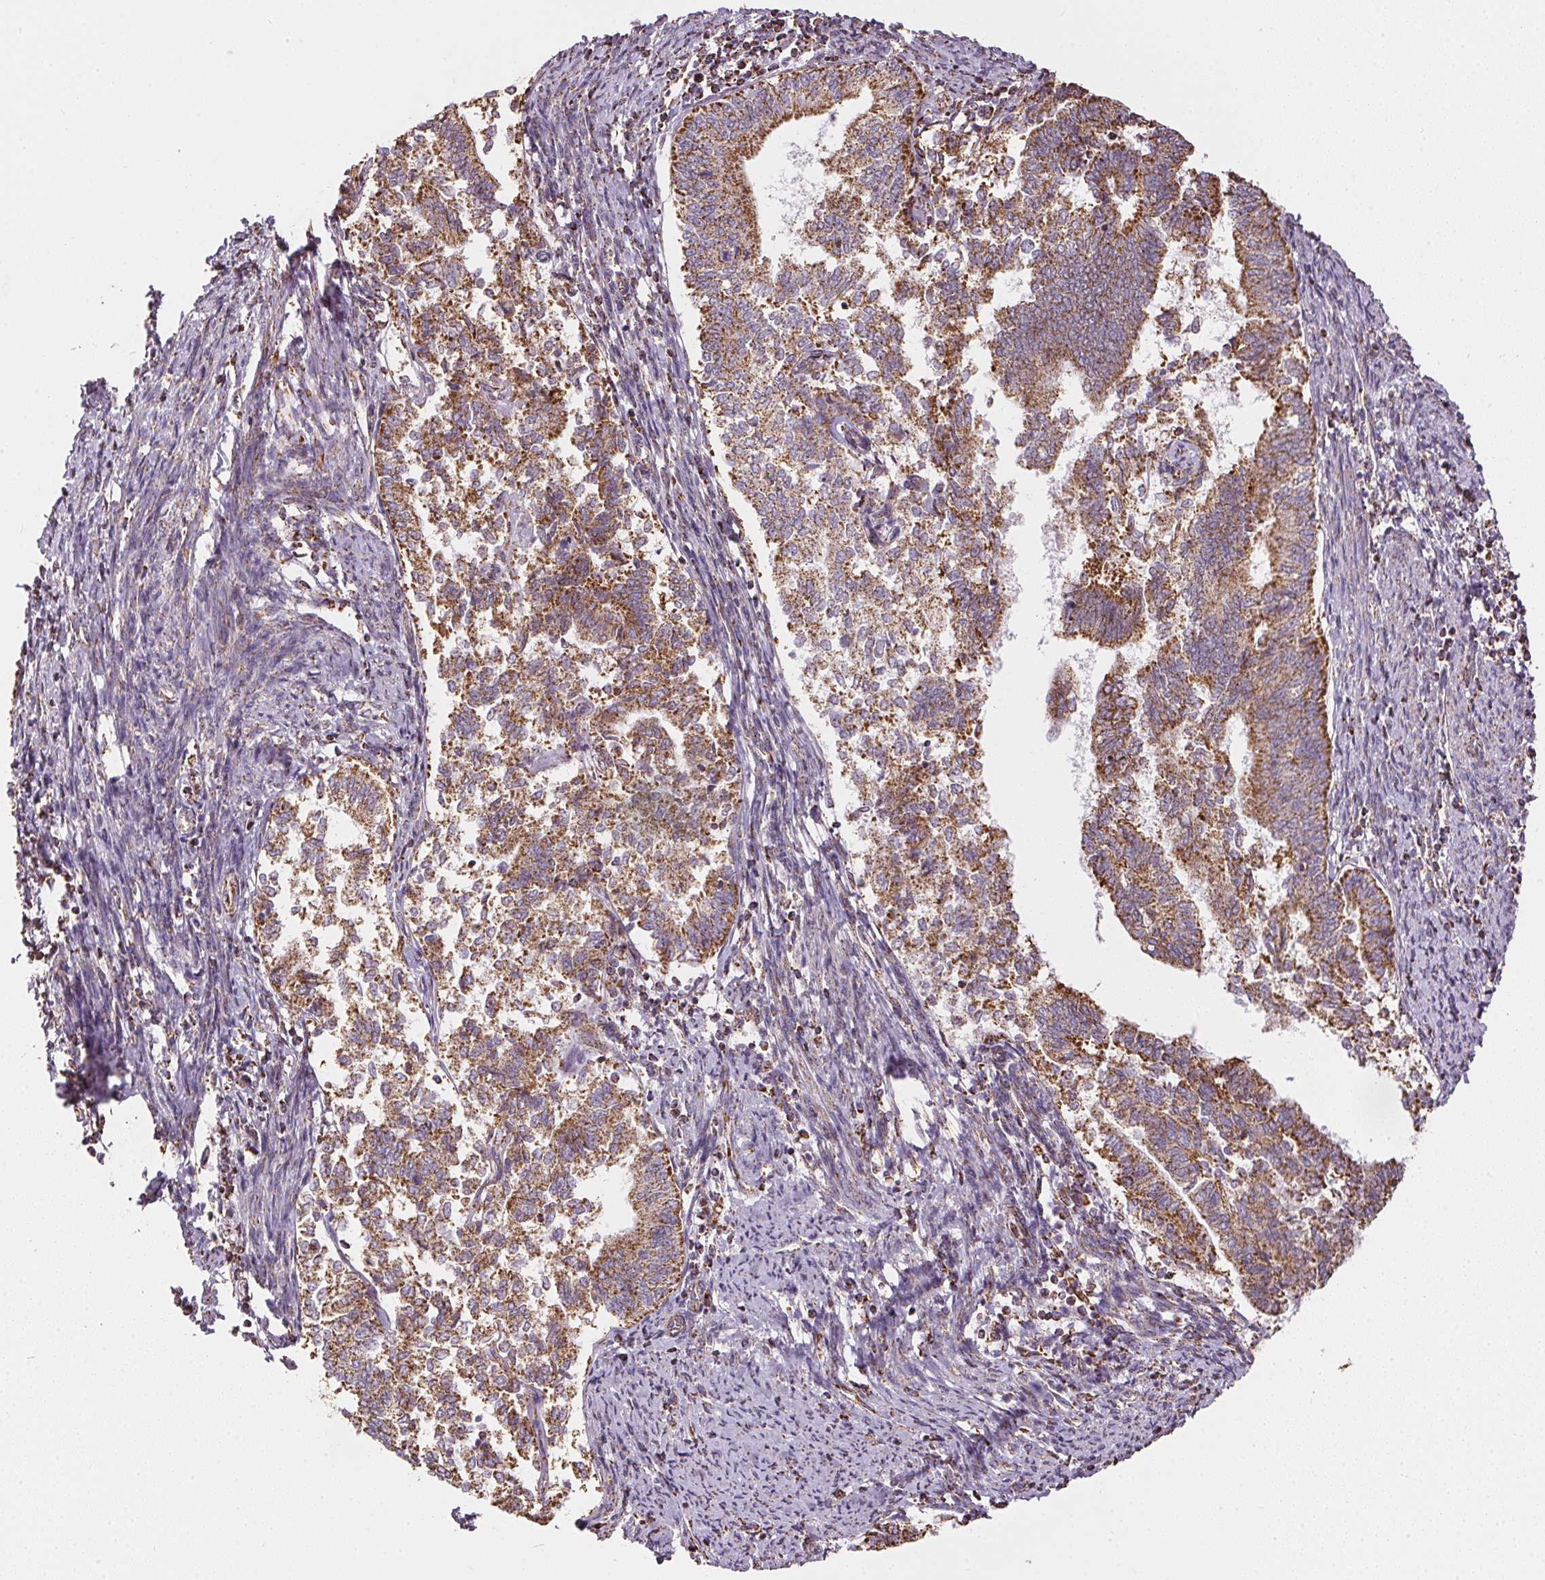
{"staining": {"intensity": "strong", "quantity": ">75%", "location": "cytoplasmic/membranous"}, "tissue": "endometrial cancer", "cell_type": "Tumor cells", "image_type": "cancer", "snomed": [{"axis": "morphology", "description": "Adenocarcinoma, NOS"}, {"axis": "topography", "description": "Endometrium"}], "caption": "High-power microscopy captured an IHC photomicrograph of endometrial adenocarcinoma, revealing strong cytoplasmic/membranous staining in approximately >75% of tumor cells. (Brightfield microscopy of DAB IHC at high magnification).", "gene": "MAPK11", "patient": {"sex": "female", "age": 65}}